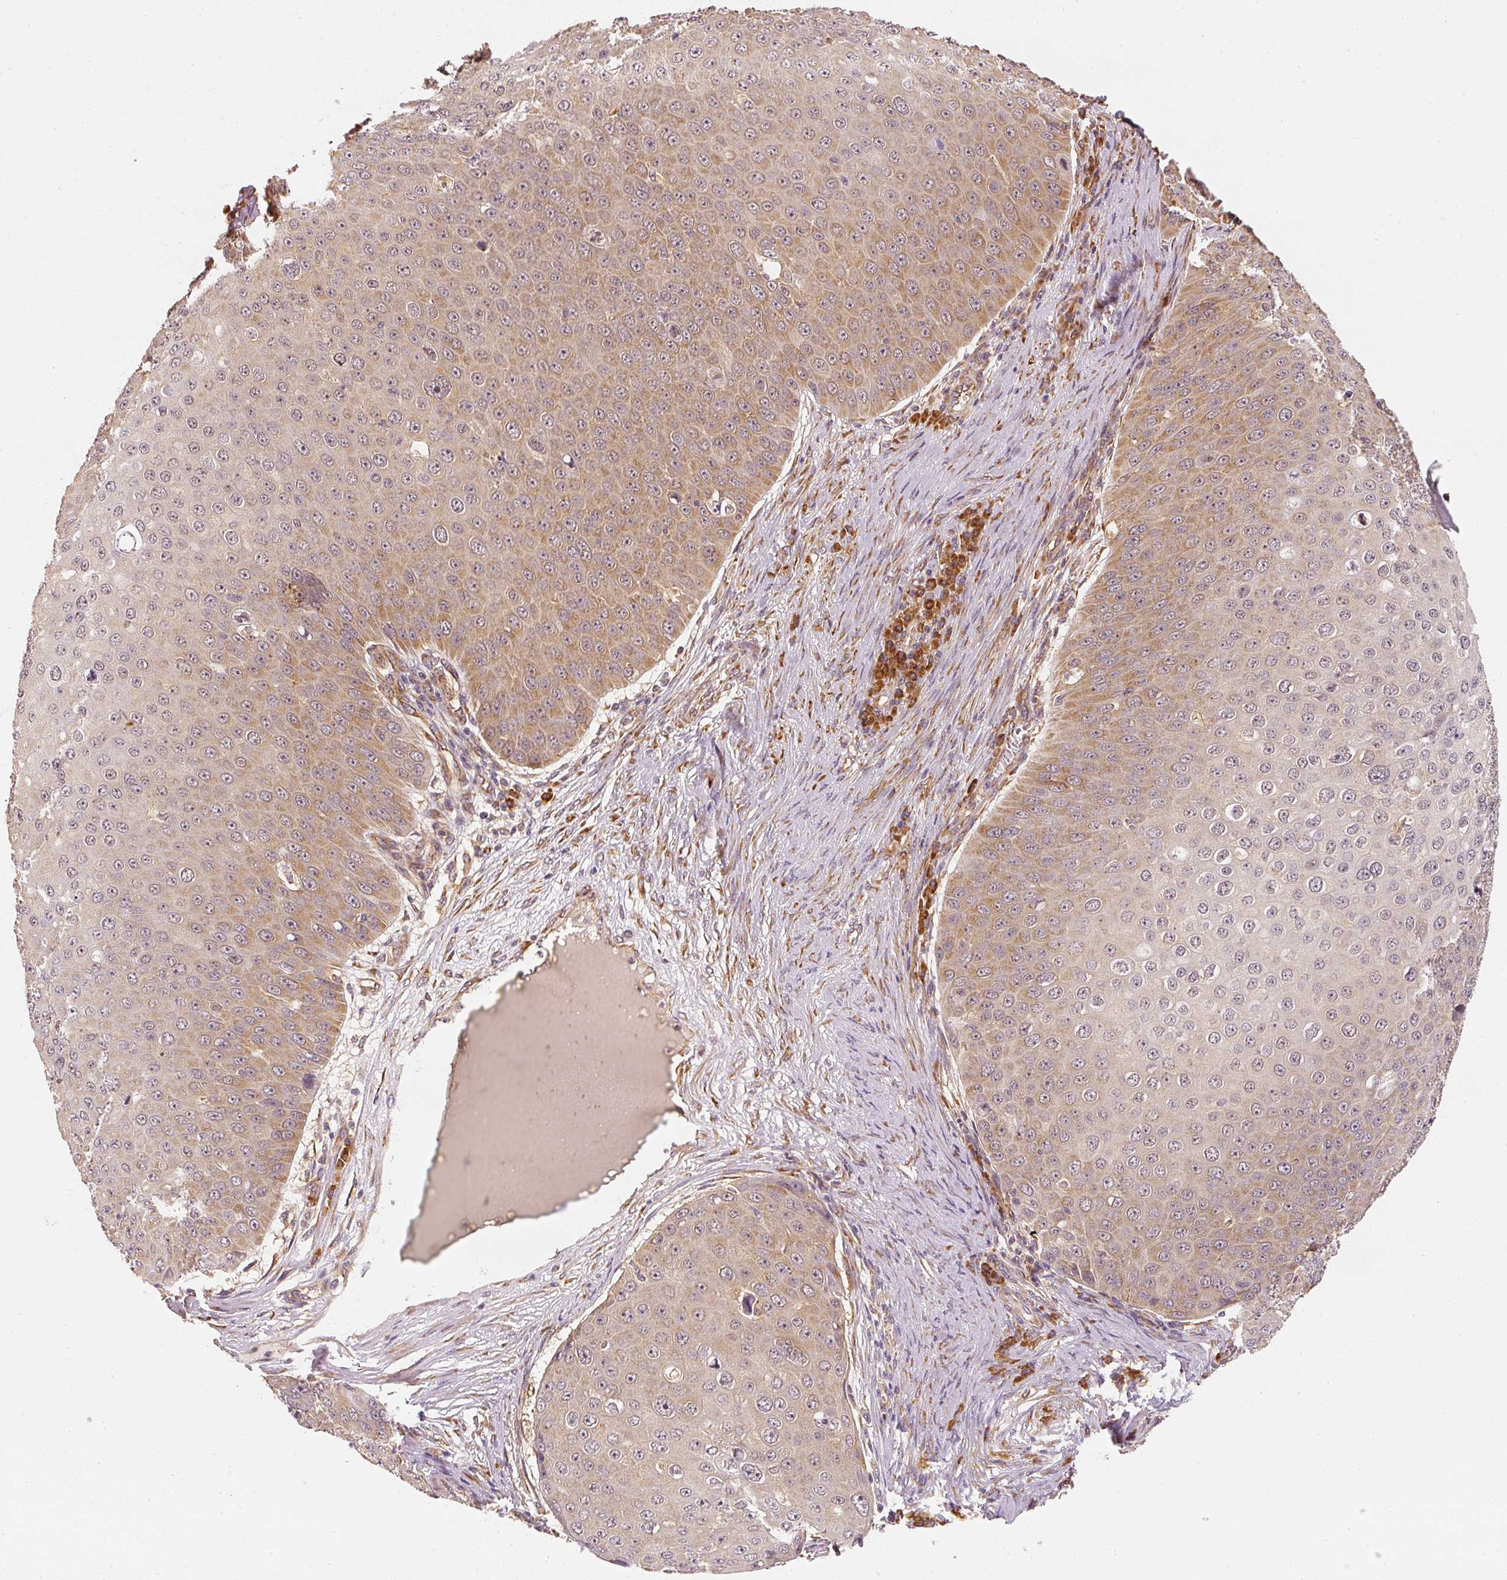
{"staining": {"intensity": "moderate", "quantity": "25%-75%", "location": "cytoplasmic/membranous,nuclear"}, "tissue": "skin cancer", "cell_type": "Tumor cells", "image_type": "cancer", "snomed": [{"axis": "morphology", "description": "Squamous cell carcinoma, NOS"}, {"axis": "topography", "description": "Skin"}], "caption": "Skin cancer (squamous cell carcinoma) was stained to show a protein in brown. There is medium levels of moderate cytoplasmic/membranous and nuclear expression in about 25%-75% of tumor cells. Immunohistochemistry (ihc) stains the protein in brown and the nuclei are stained blue.", "gene": "EEF1A2", "patient": {"sex": "male", "age": 71}}